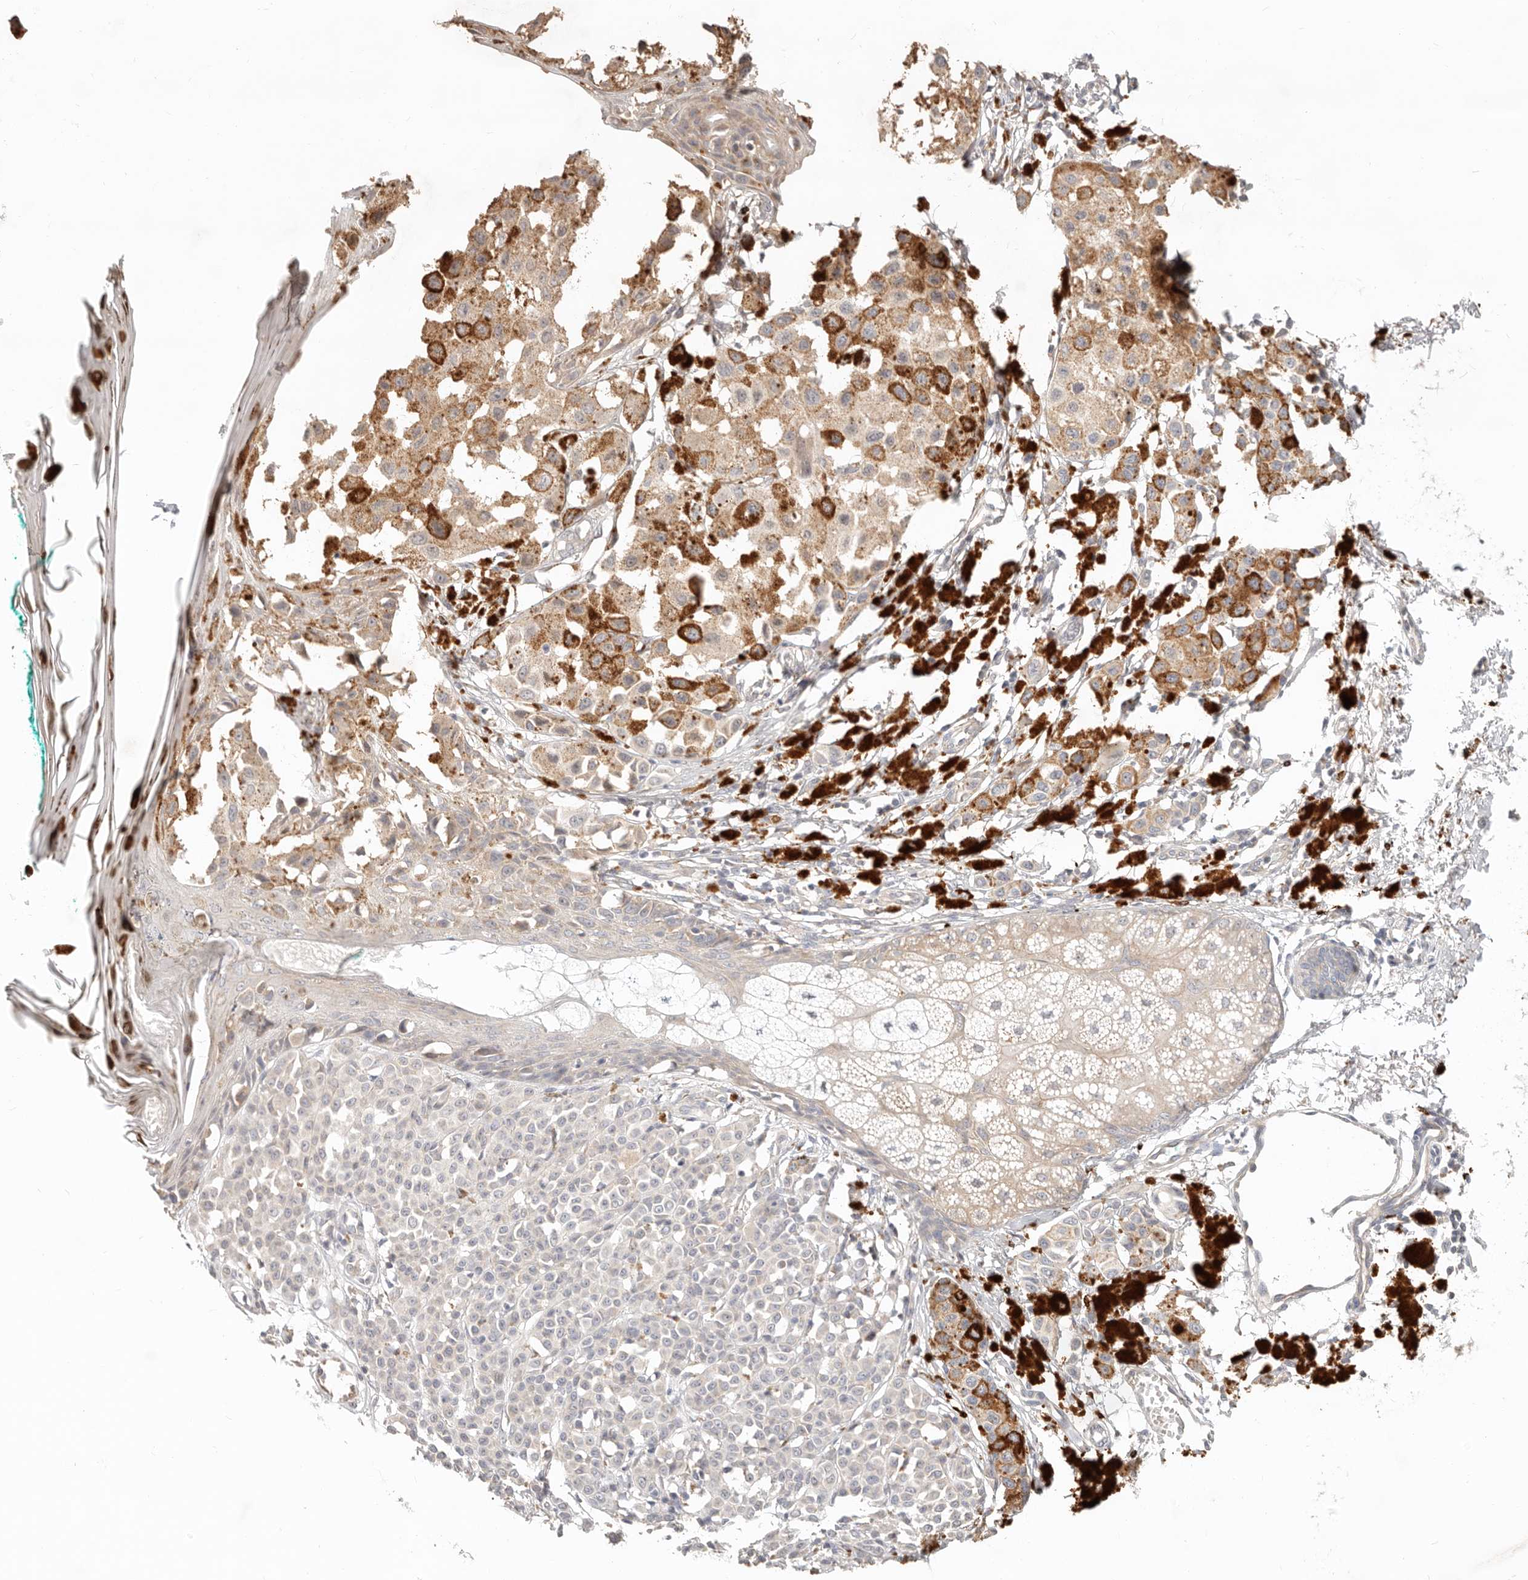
{"staining": {"intensity": "negative", "quantity": "none", "location": "none"}, "tissue": "melanoma", "cell_type": "Tumor cells", "image_type": "cancer", "snomed": [{"axis": "morphology", "description": "Malignant melanoma, NOS"}, {"axis": "topography", "description": "Skin of leg"}], "caption": "Image shows no protein staining in tumor cells of malignant melanoma tissue. The staining was performed using DAB to visualize the protein expression in brown, while the nuclei were stained in blue with hematoxylin (Magnification: 20x).", "gene": "ZRANB1", "patient": {"sex": "female", "age": 72}}